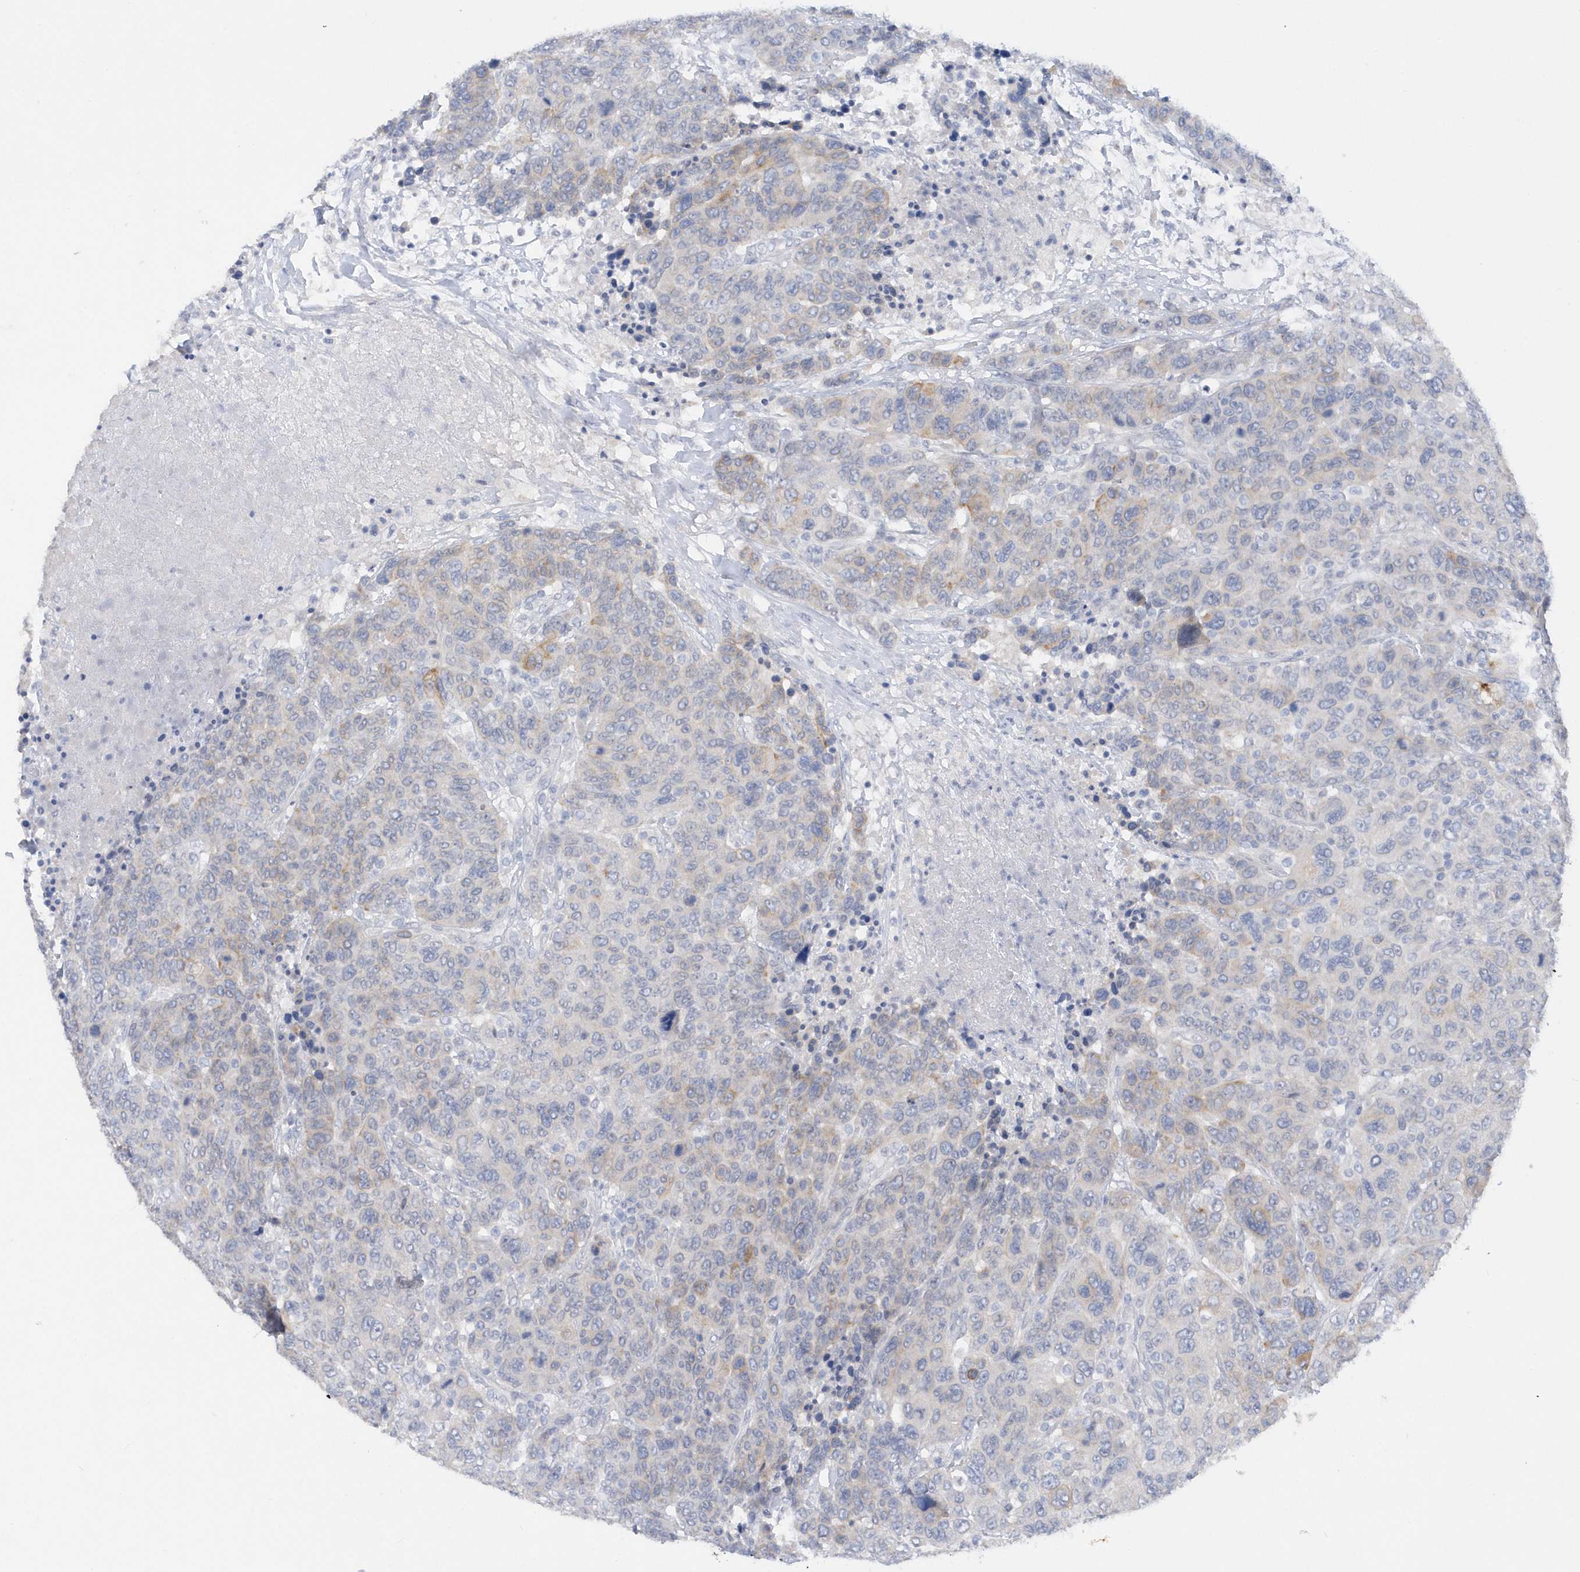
{"staining": {"intensity": "weak", "quantity": "<25%", "location": "cytoplasmic/membranous"}, "tissue": "breast cancer", "cell_type": "Tumor cells", "image_type": "cancer", "snomed": [{"axis": "morphology", "description": "Duct carcinoma"}, {"axis": "topography", "description": "Breast"}], "caption": "A high-resolution photomicrograph shows immunohistochemistry (IHC) staining of breast cancer, which shows no significant positivity in tumor cells. Nuclei are stained in blue.", "gene": "RPE", "patient": {"sex": "female", "age": 37}}